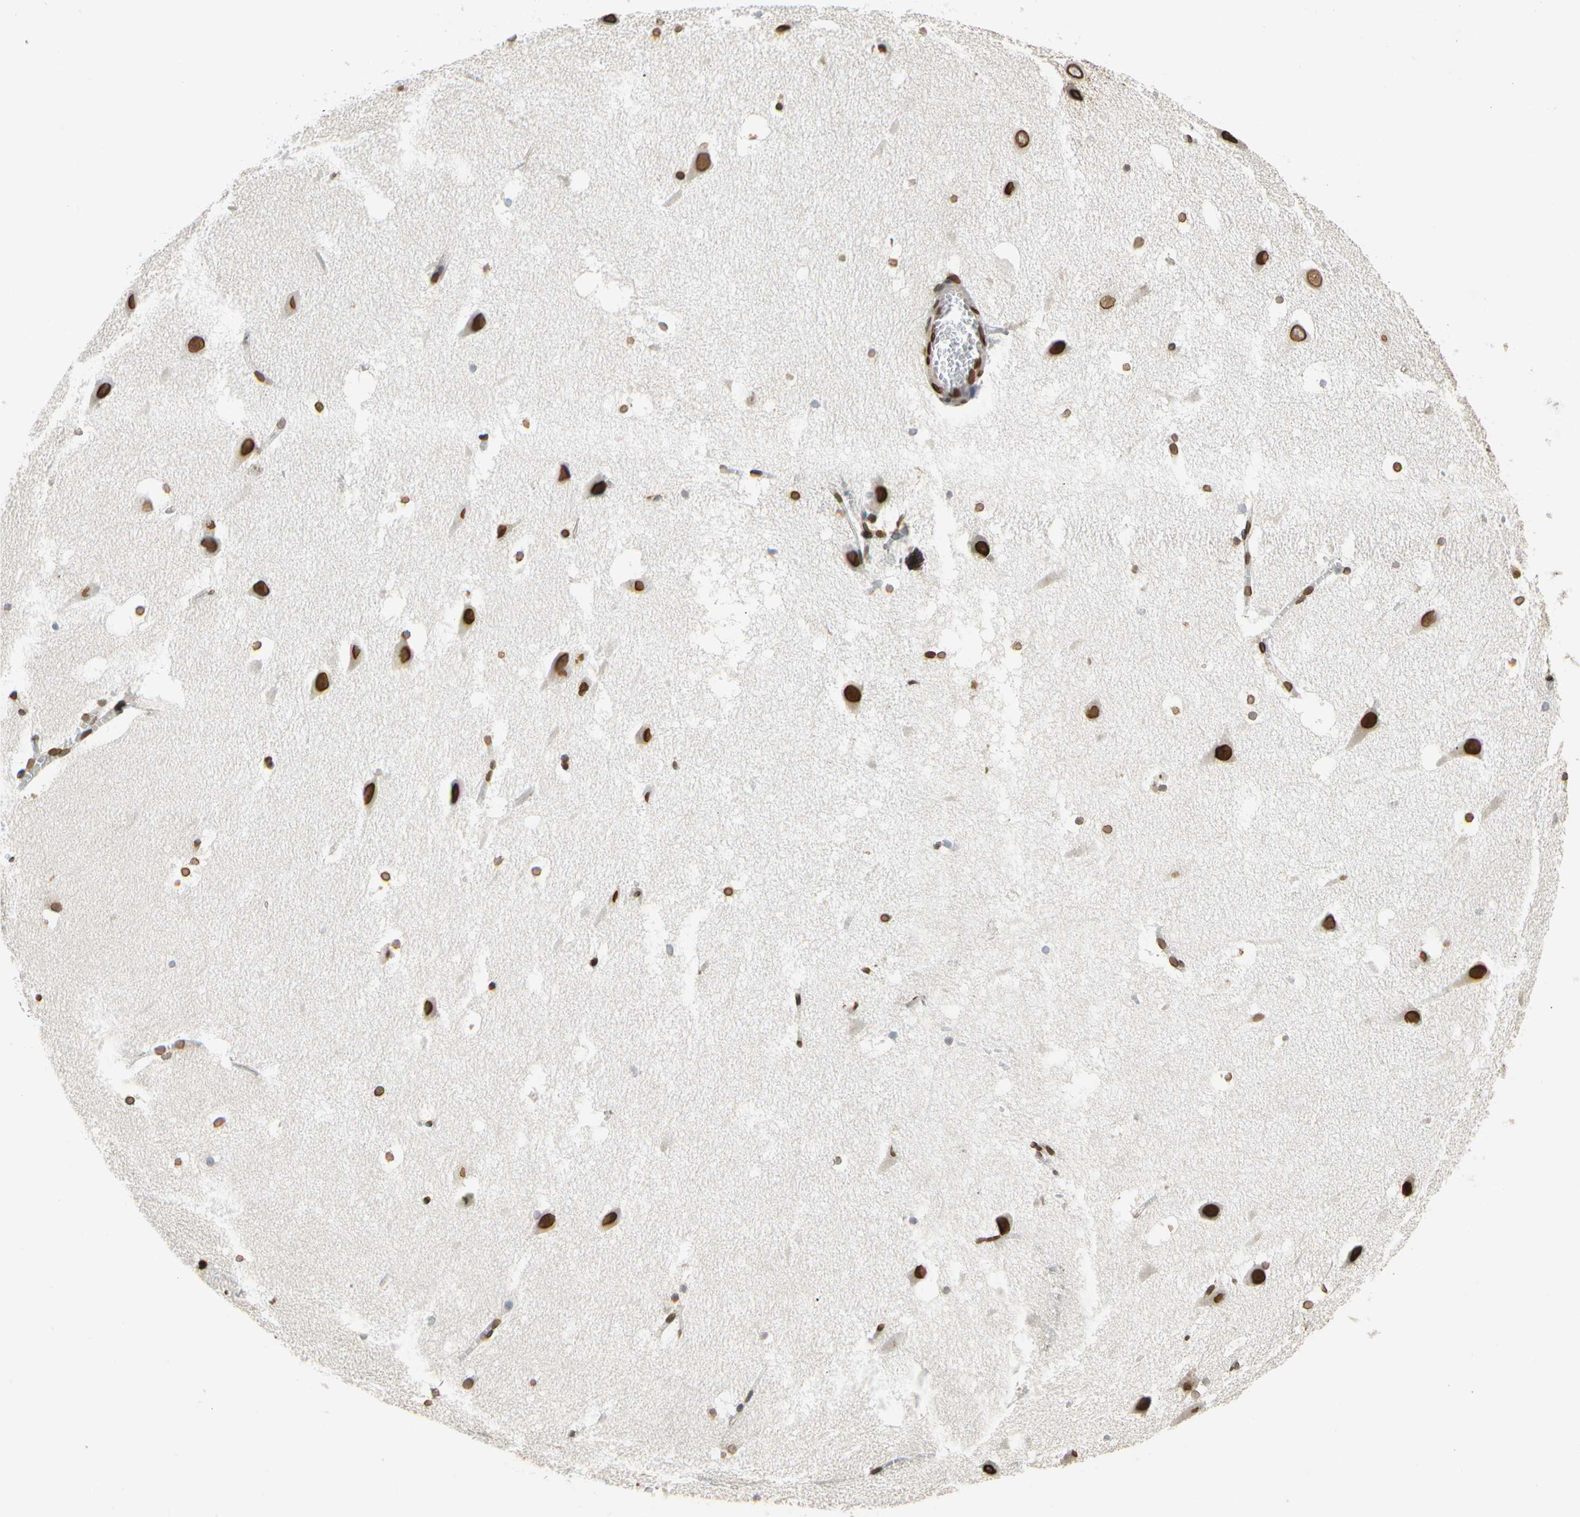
{"staining": {"intensity": "strong", "quantity": ">75%", "location": "cytoplasmic/membranous,nuclear"}, "tissue": "hippocampus", "cell_type": "Glial cells", "image_type": "normal", "snomed": [{"axis": "morphology", "description": "Normal tissue, NOS"}, {"axis": "topography", "description": "Hippocampus"}], "caption": "High-magnification brightfield microscopy of normal hippocampus stained with DAB (brown) and counterstained with hematoxylin (blue). glial cells exhibit strong cytoplasmic/membranous,nuclear staining is present in approximately>75% of cells.", "gene": "SUN1", "patient": {"sex": "male", "age": 45}}